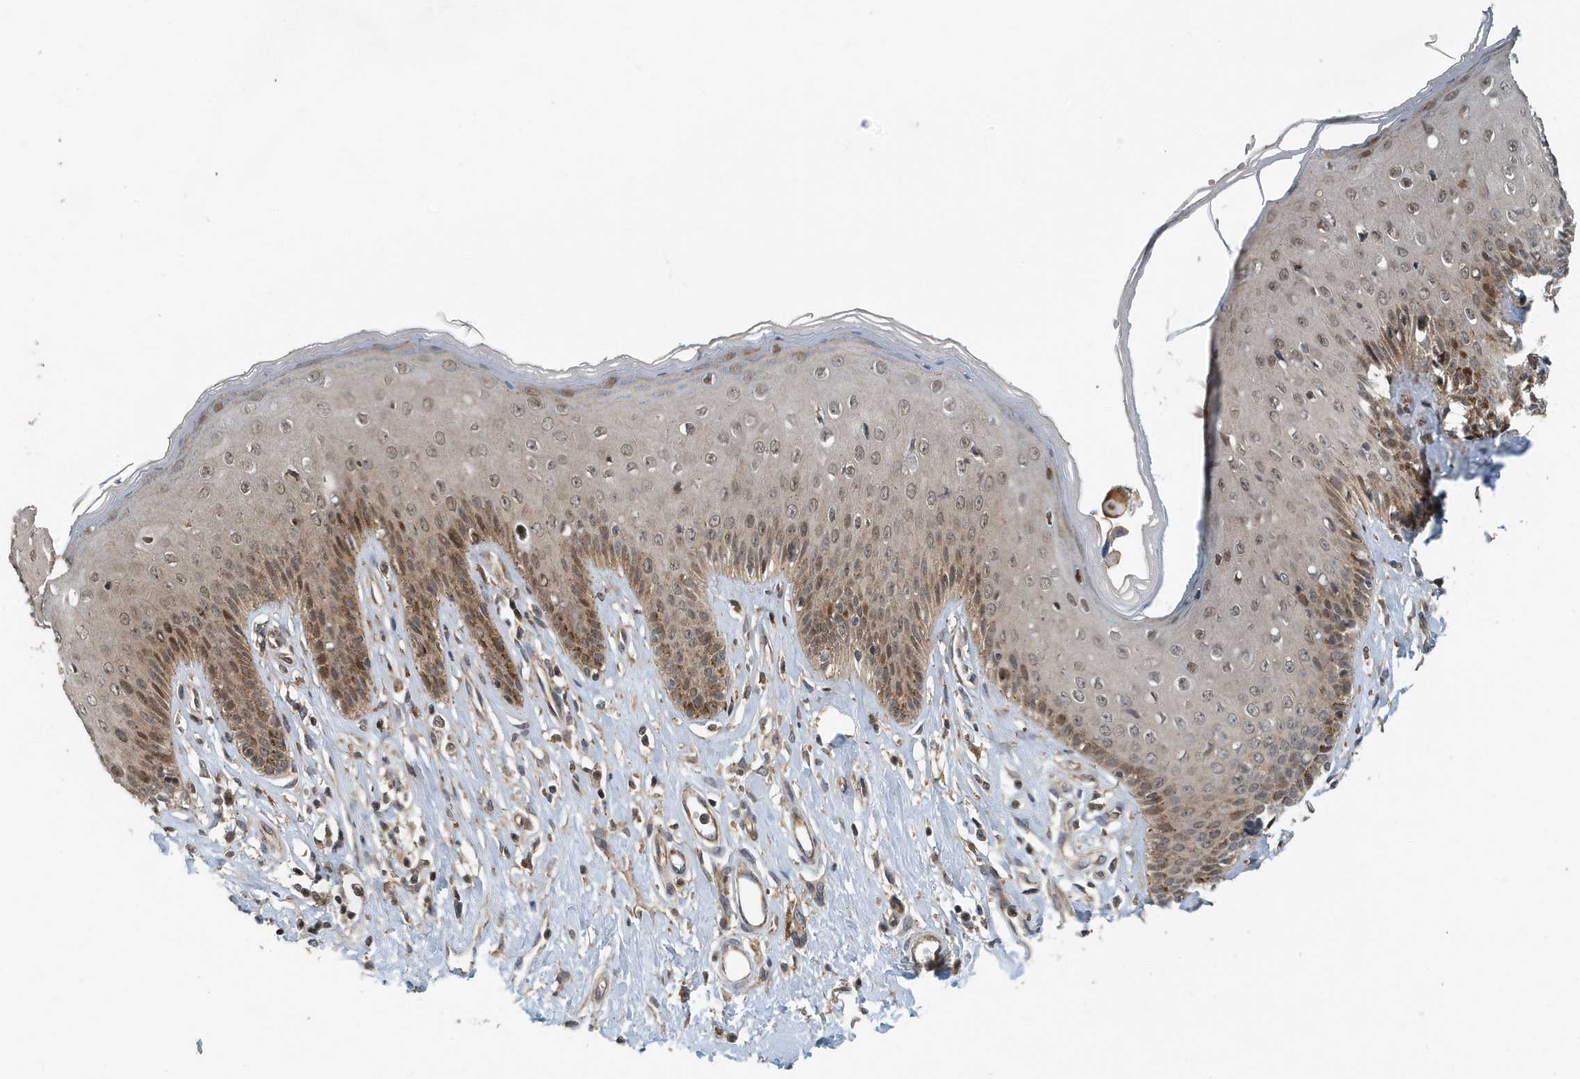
{"staining": {"intensity": "moderate", "quantity": "<25%", "location": "cytoplasmic/membranous,nuclear"}, "tissue": "skin", "cell_type": "Epidermal cells", "image_type": "normal", "snomed": [{"axis": "morphology", "description": "Normal tissue, NOS"}, {"axis": "morphology", "description": "Squamous cell carcinoma, NOS"}, {"axis": "topography", "description": "Vulva"}], "caption": "This histopathology image displays normal skin stained with immunohistochemistry to label a protein in brown. The cytoplasmic/membranous,nuclear of epidermal cells show moderate positivity for the protein. Nuclei are counter-stained blue.", "gene": "KIF15", "patient": {"sex": "female", "age": 85}}